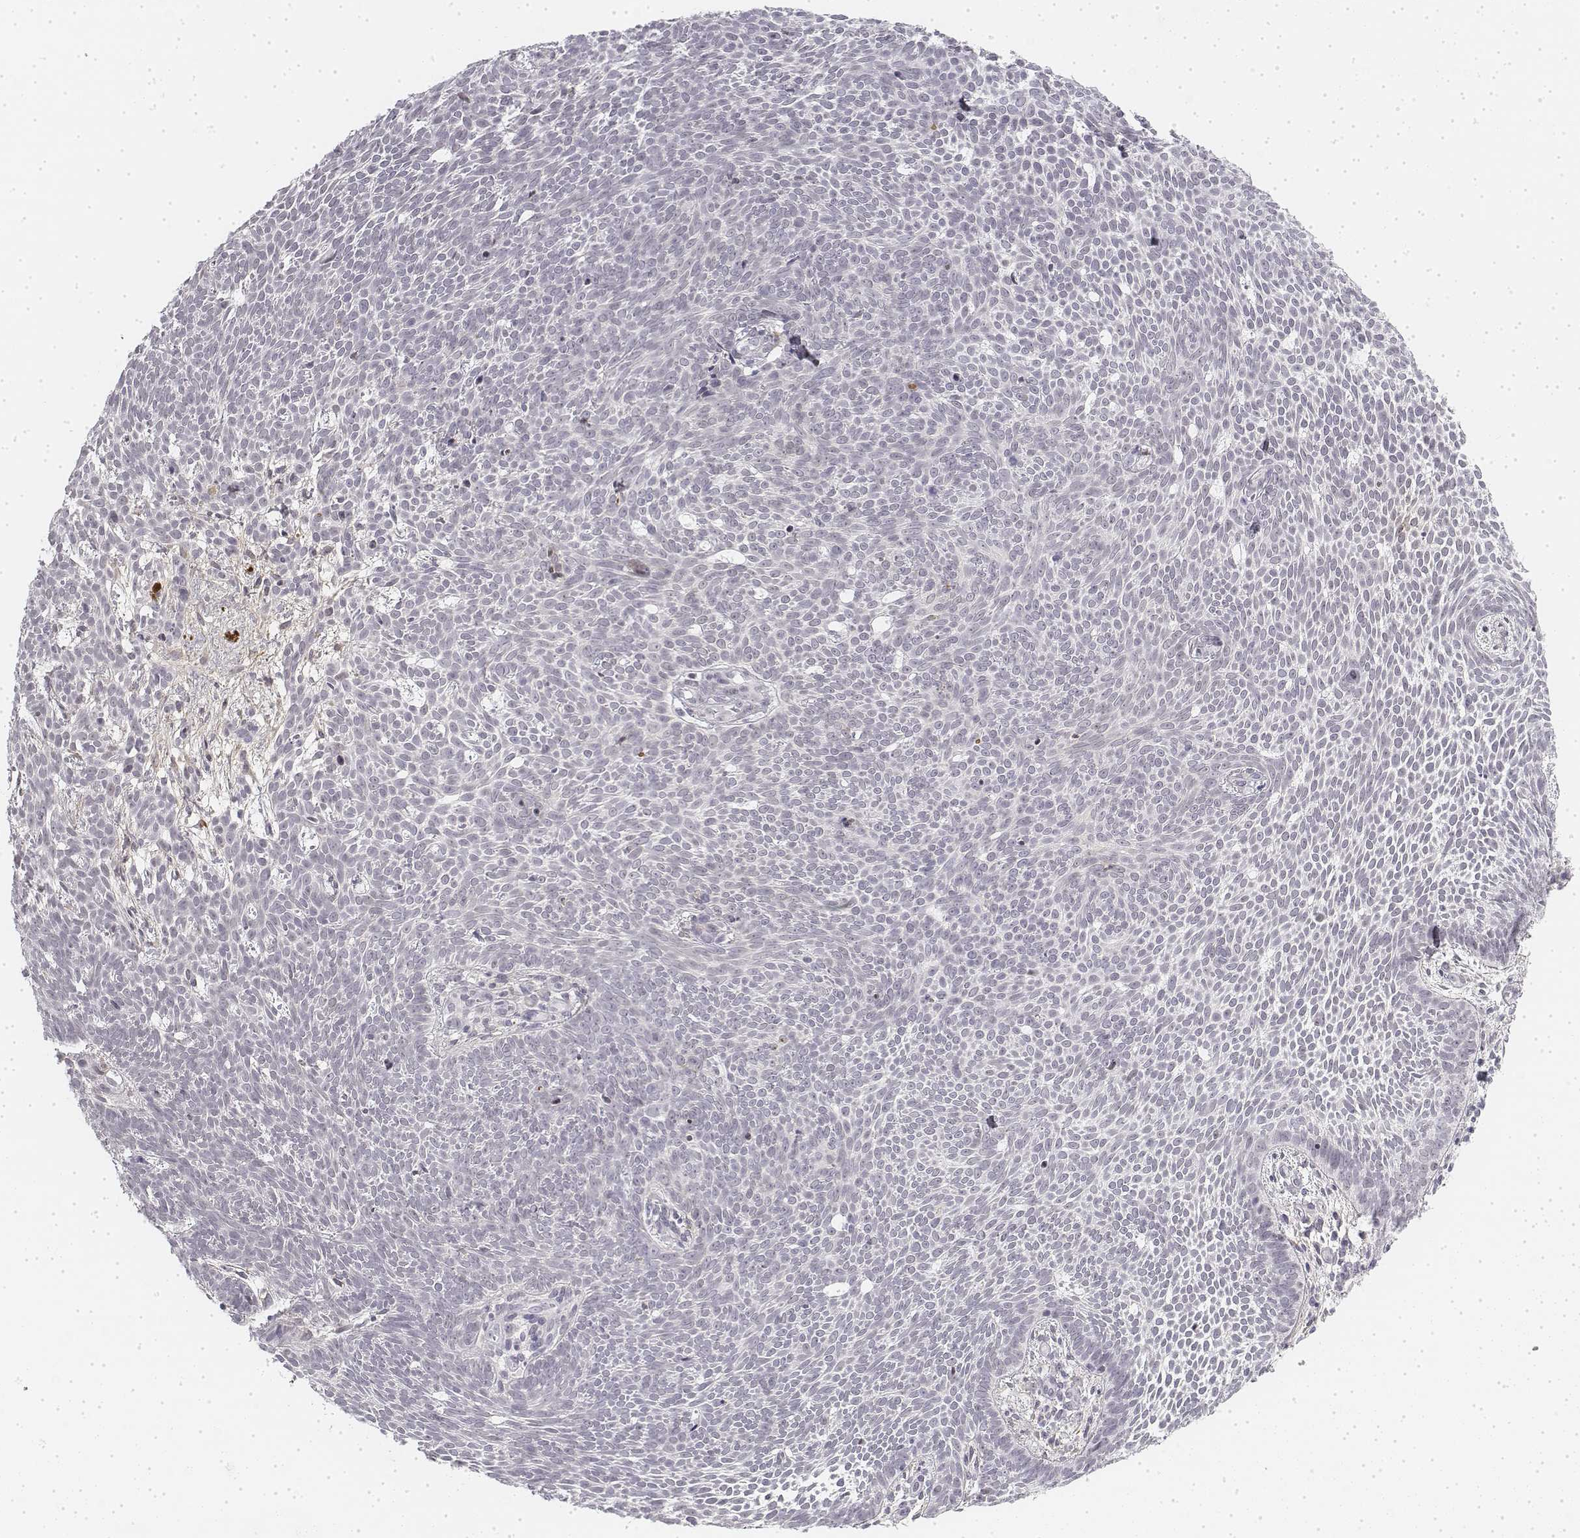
{"staining": {"intensity": "negative", "quantity": "none", "location": "none"}, "tissue": "skin cancer", "cell_type": "Tumor cells", "image_type": "cancer", "snomed": [{"axis": "morphology", "description": "Basal cell carcinoma"}, {"axis": "topography", "description": "Skin"}], "caption": "Protein analysis of skin cancer (basal cell carcinoma) exhibits no significant expression in tumor cells.", "gene": "KRT84", "patient": {"sex": "male", "age": 59}}